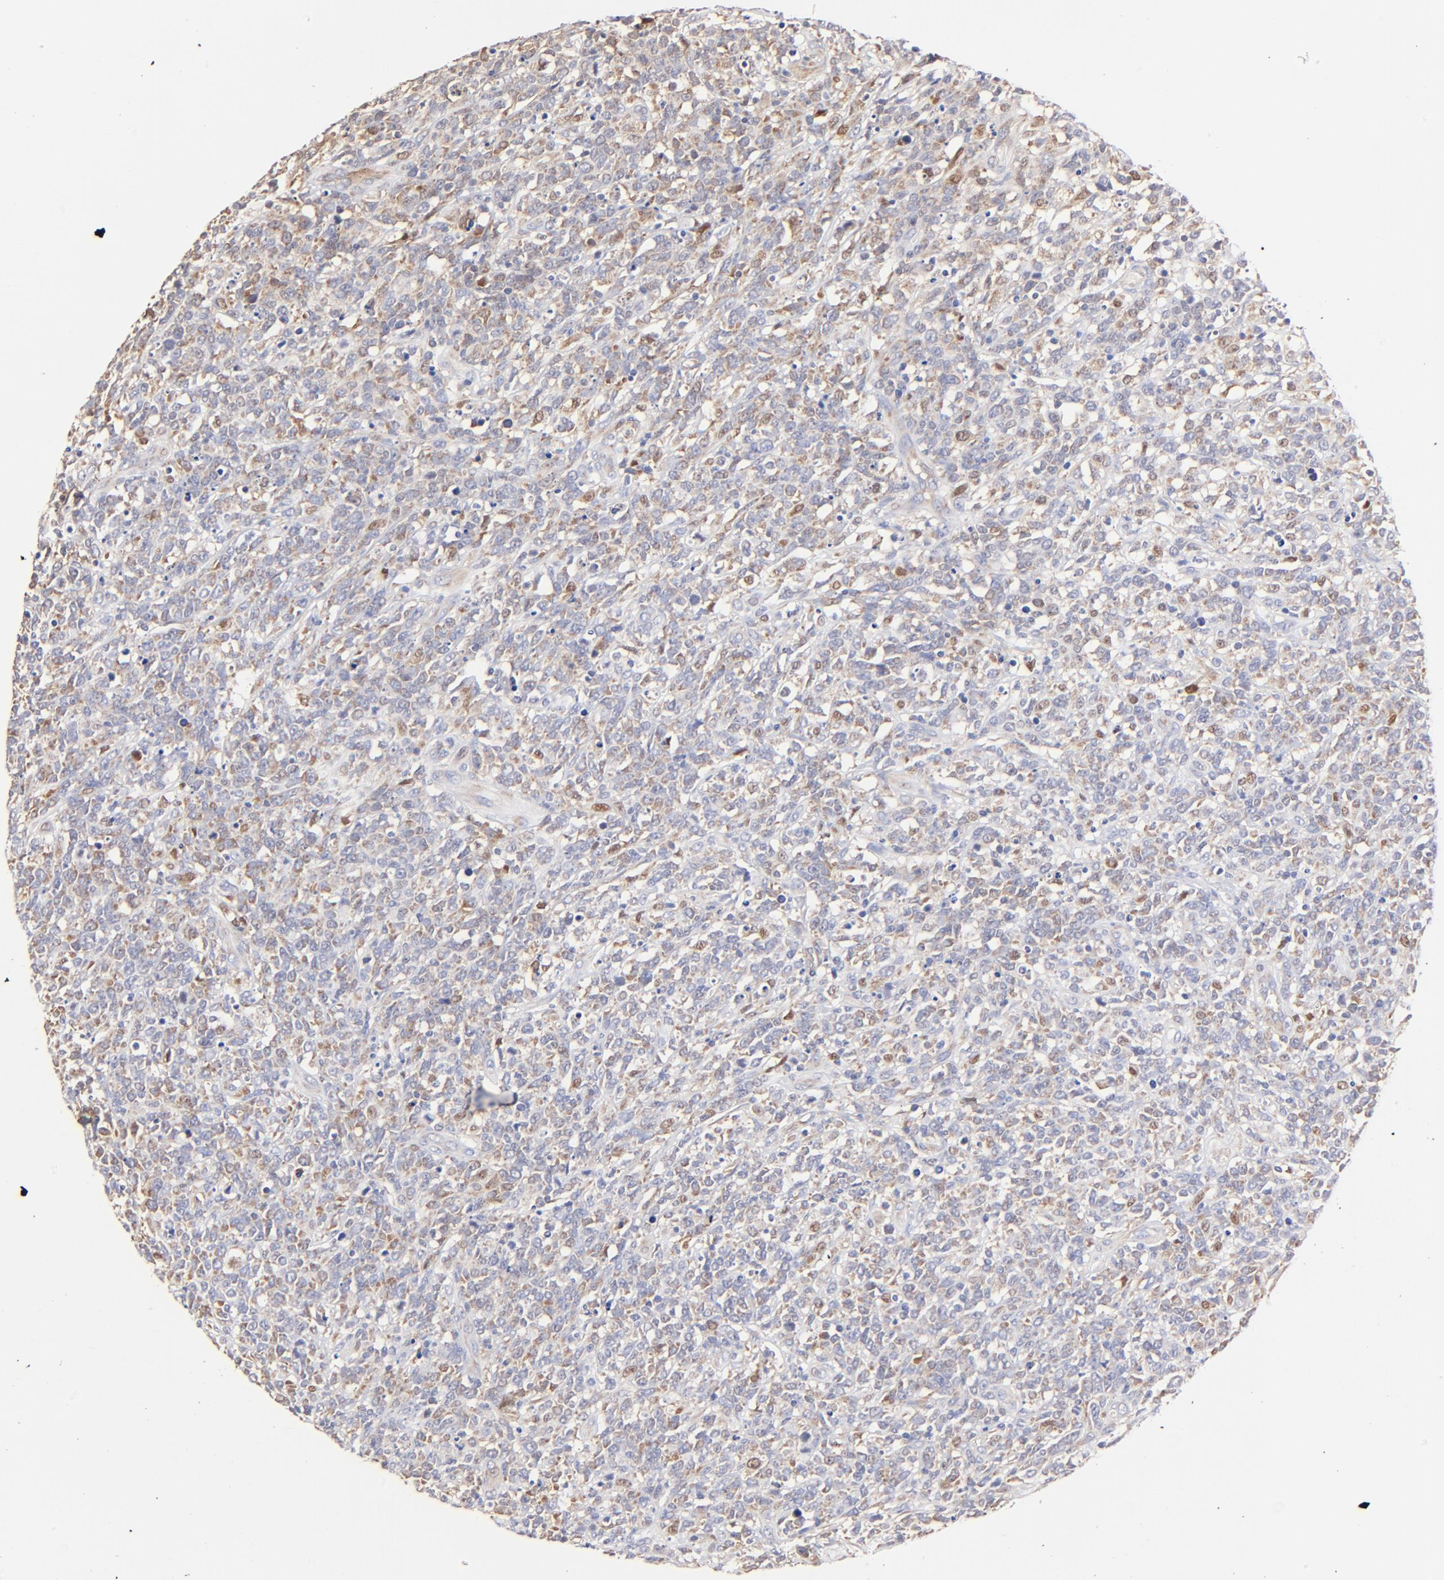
{"staining": {"intensity": "moderate", "quantity": "<25%", "location": "cytoplasmic/membranous,nuclear"}, "tissue": "lymphoma", "cell_type": "Tumor cells", "image_type": "cancer", "snomed": [{"axis": "morphology", "description": "Malignant lymphoma, non-Hodgkin's type, High grade"}, {"axis": "topography", "description": "Lymph node"}], "caption": "Immunohistochemical staining of human lymphoma exhibits moderate cytoplasmic/membranous and nuclear protein staining in about <25% of tumor cells.", "gene": "BBOF1", "patient": {"sex": "female", "age": 73}}